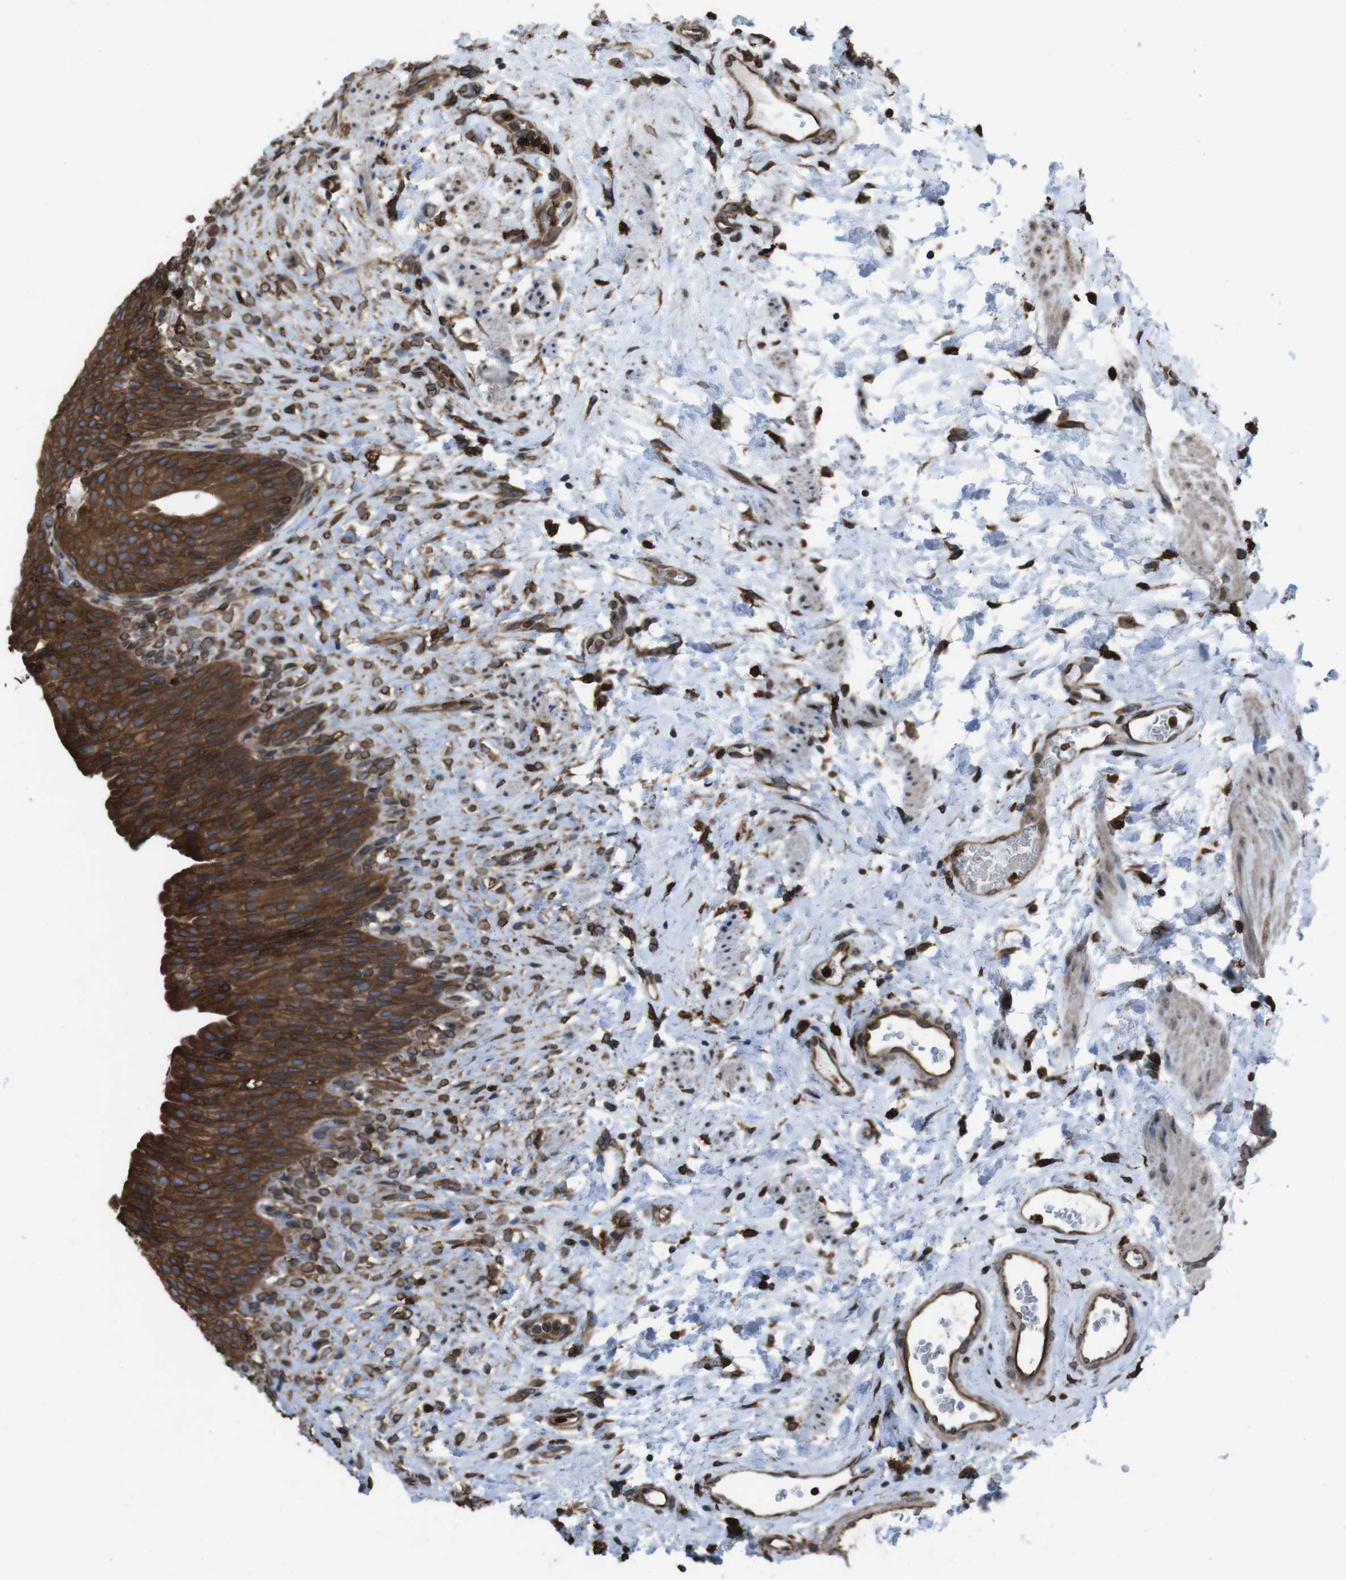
{"staining": {"intensity": "strong", "quantity": ">75%", "location": "cytoplasmic/membranous,nuclear"}, "tissue": "urinary bladder", "cell_type": "Urothelial cells", "image_type": "normal", "snomed": [{"axis": "morphology", "description": "Normal tissue, NOS"}, {"axis": "topography", "description": "Urinary bladder"}], "caption": "DAB (3,3'-diaminobenzidine) immunohistochemical staining of unremarkable human urinary bladder demonstrates strong cytoplasmic/membranous,nuclear protein positivity in about >75% of urothelial cells.", "gene": "APMAP", "patient": {"sex": "female", "age": 79}}